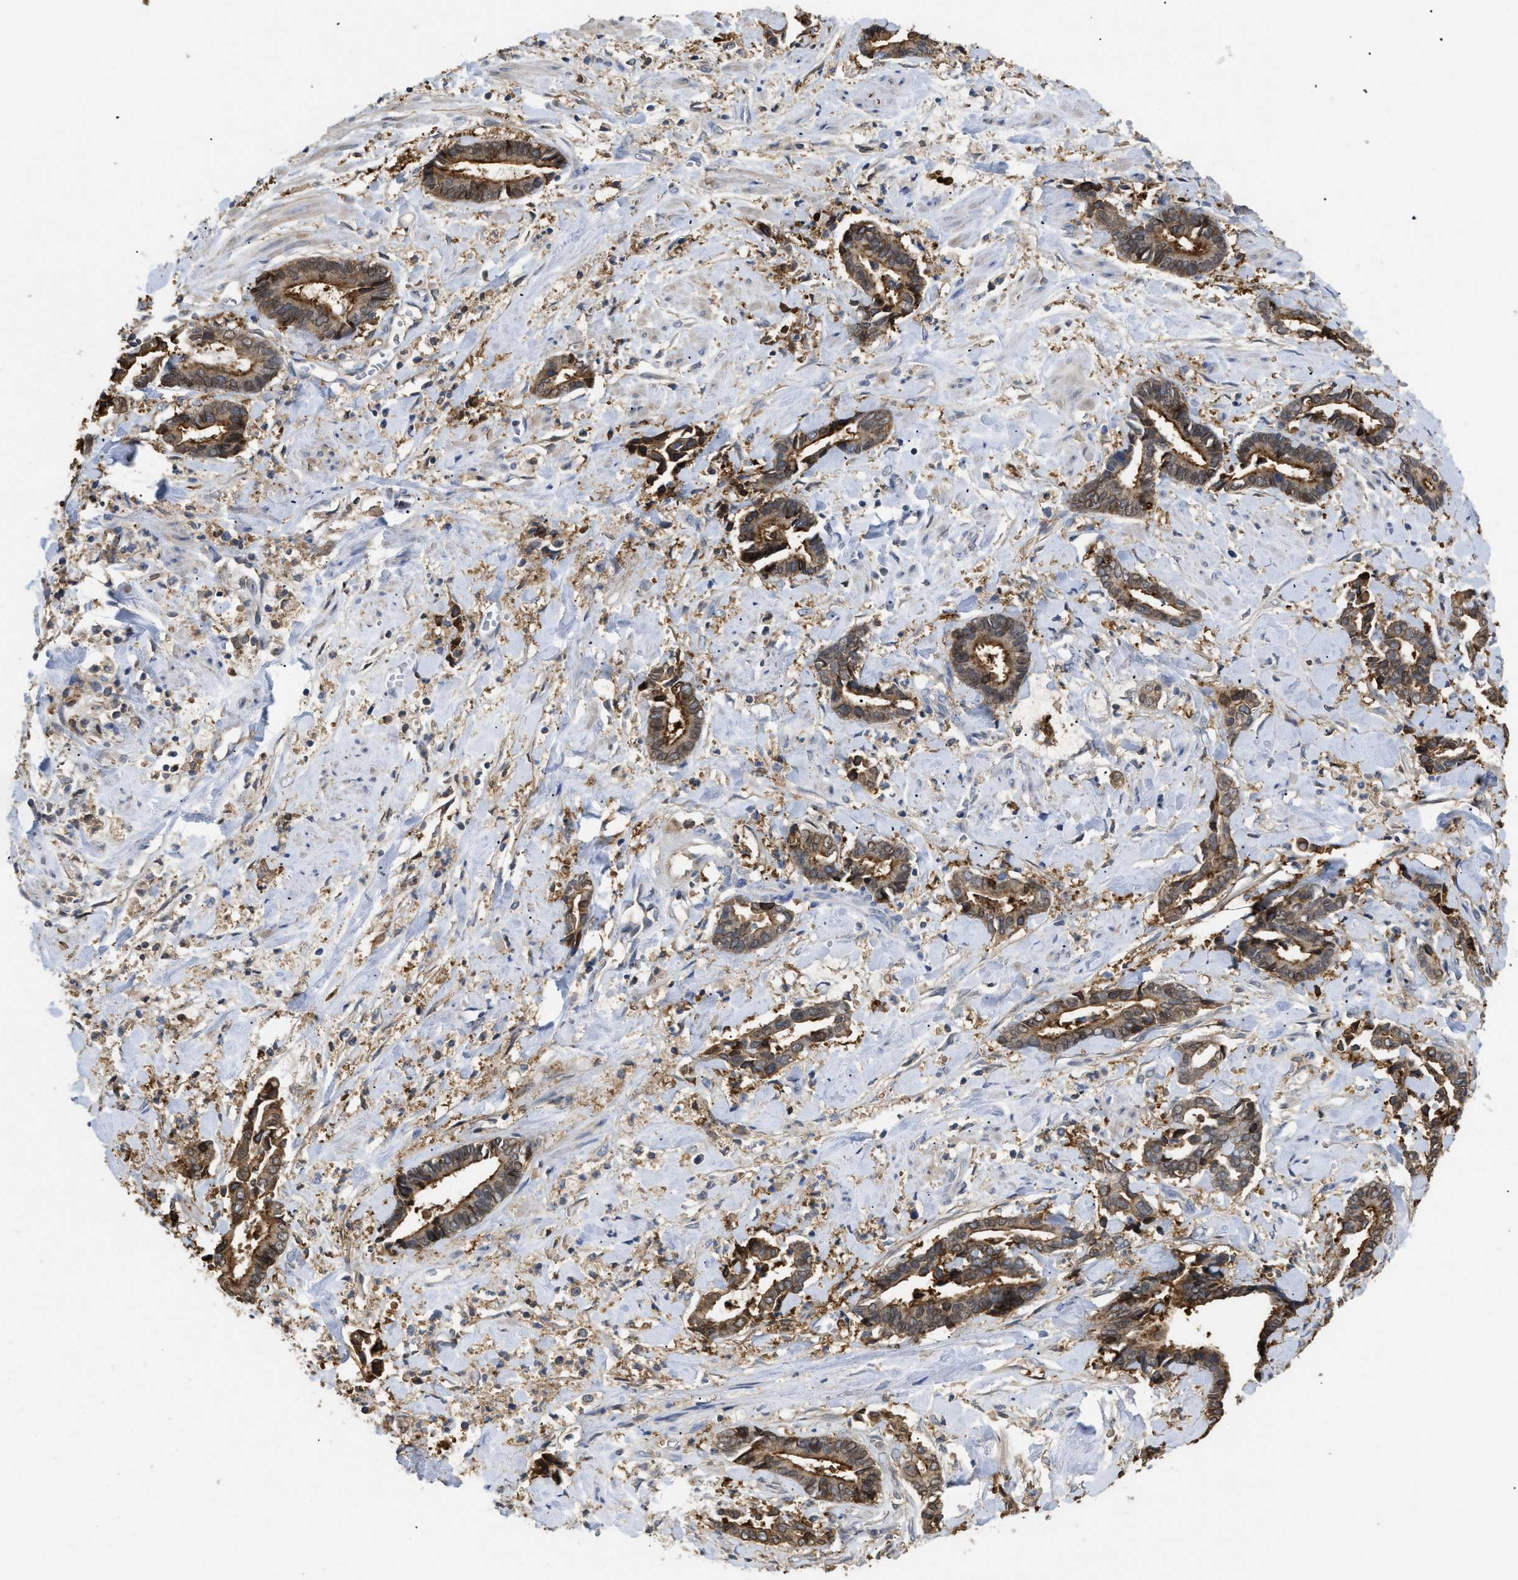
{"staining": {"intensity": "moderate", "quantity": ">75%", "location": "cytoplasmic/membranous,nuclear"}, "tissue": "cervical cancer", "cell_type": "Tumor cells", "image_type": "cancer", "snomed": [{"axis": "morphology", "description": "Adenocarcinoma, NOS"}, {"axis": "topography", "description": "Cervix"}], "caption": "IHC (DAB) staining of human cervical adenocarcinoma exhibits moderate cytoplasmic/membranous and nuclear protein staining in about >75% of tumor cells.", "gene": "ANXA4", "patient": {"sex": "female", "age": 44}}